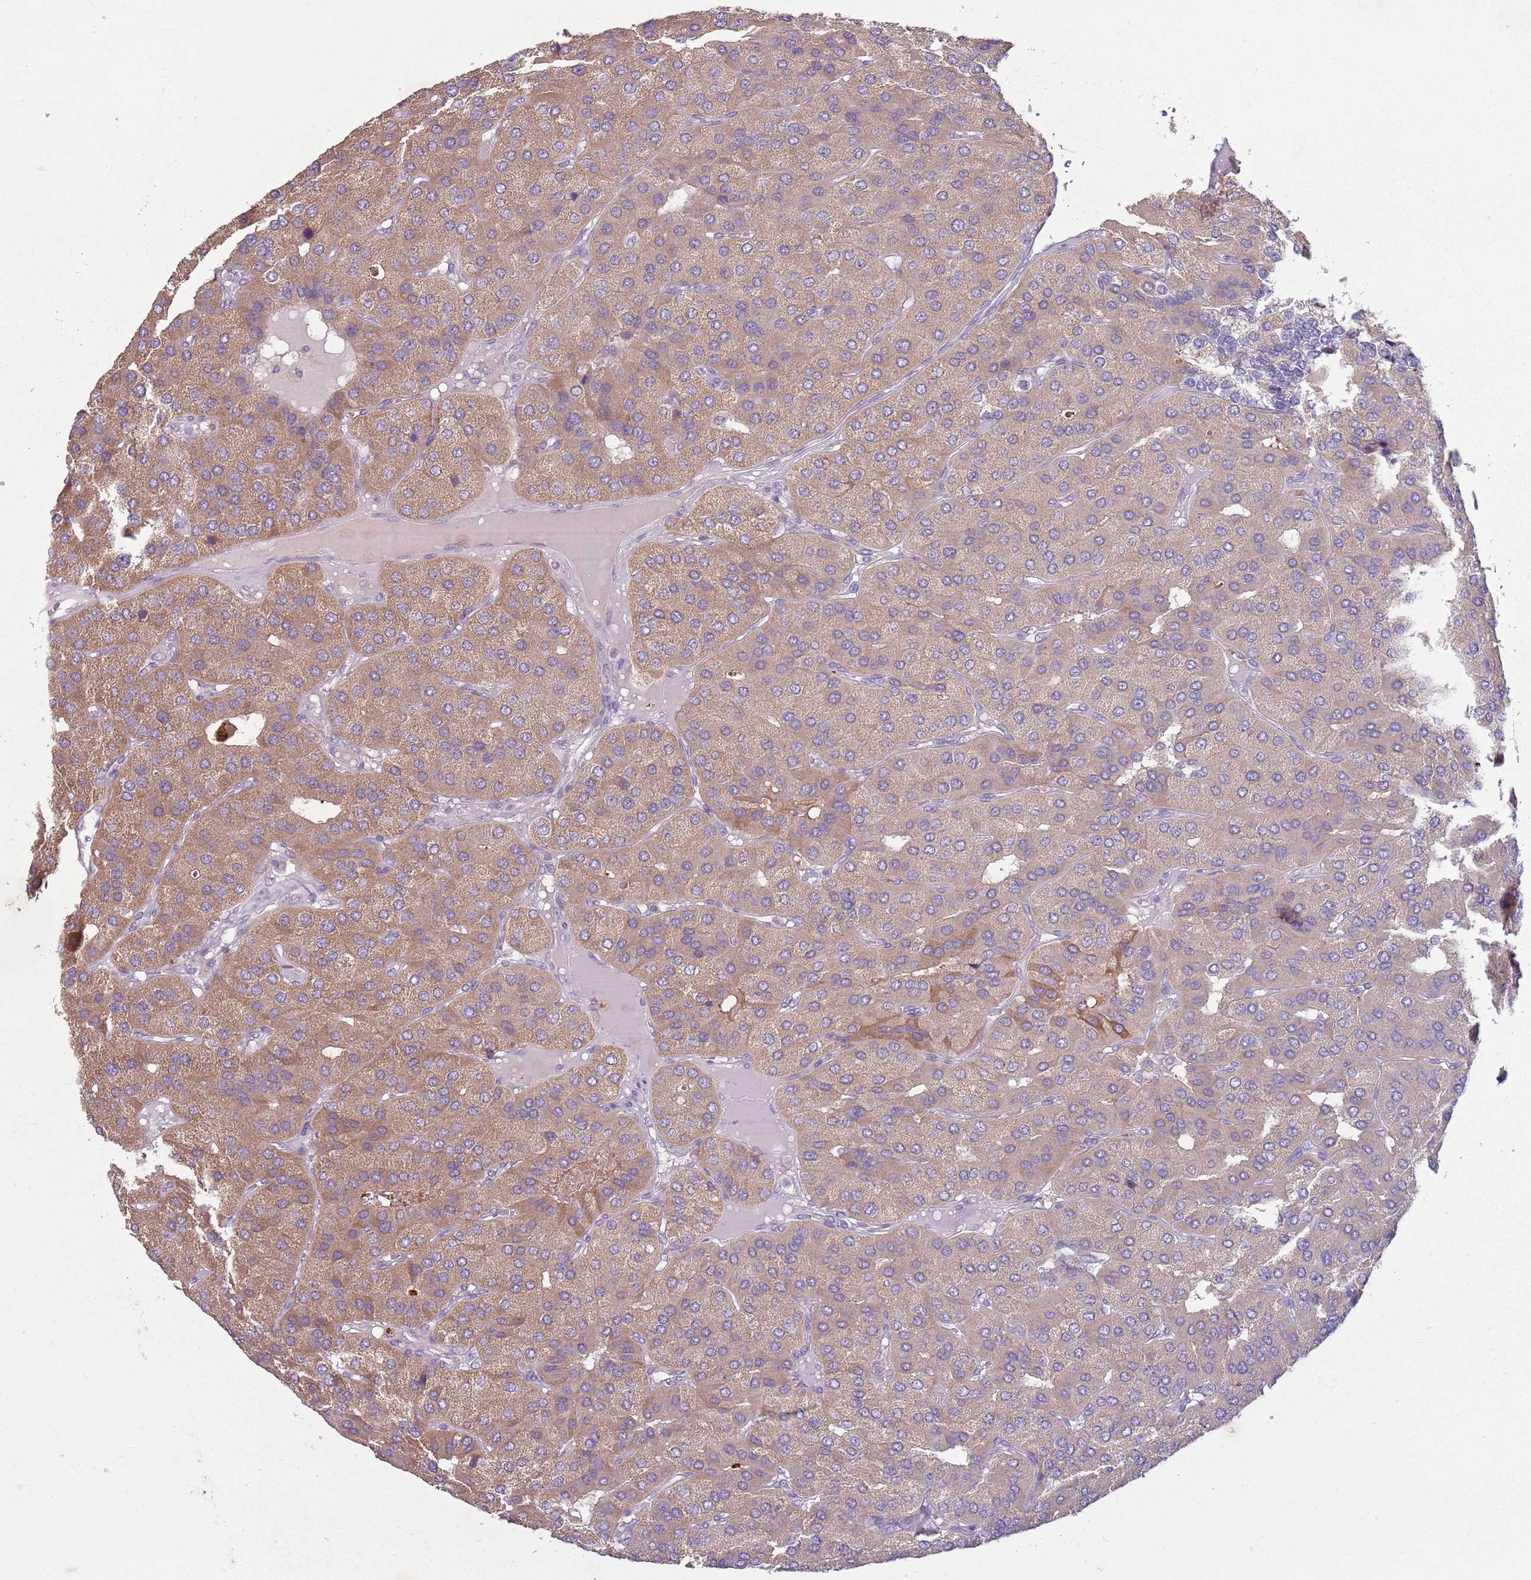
{"staining": {"intensity": "moderate", "quantity": ">75%", "location": "cytoplasmic/membranous"}, "tissue": "parathyroid gland", "cell_type": "Glandular cells", "image_type": "normal", "snomed": [{"axis": "morphology", "description": "Normal tissue, NOS"}, {"axis": "morphology", "description": "Adenoma, NOS"}, {"axis": "topography", "description": "Parathyroid gland"}], "caption": "This is a micrograph of immunohistochemistry (IHC) staining of normal parathyroid gland, which shows moderate staining in the cytoplasmic/membranous of glandular cells.", "gene": "TEKT4", "patient": {"sex": "female", "age": 86}}